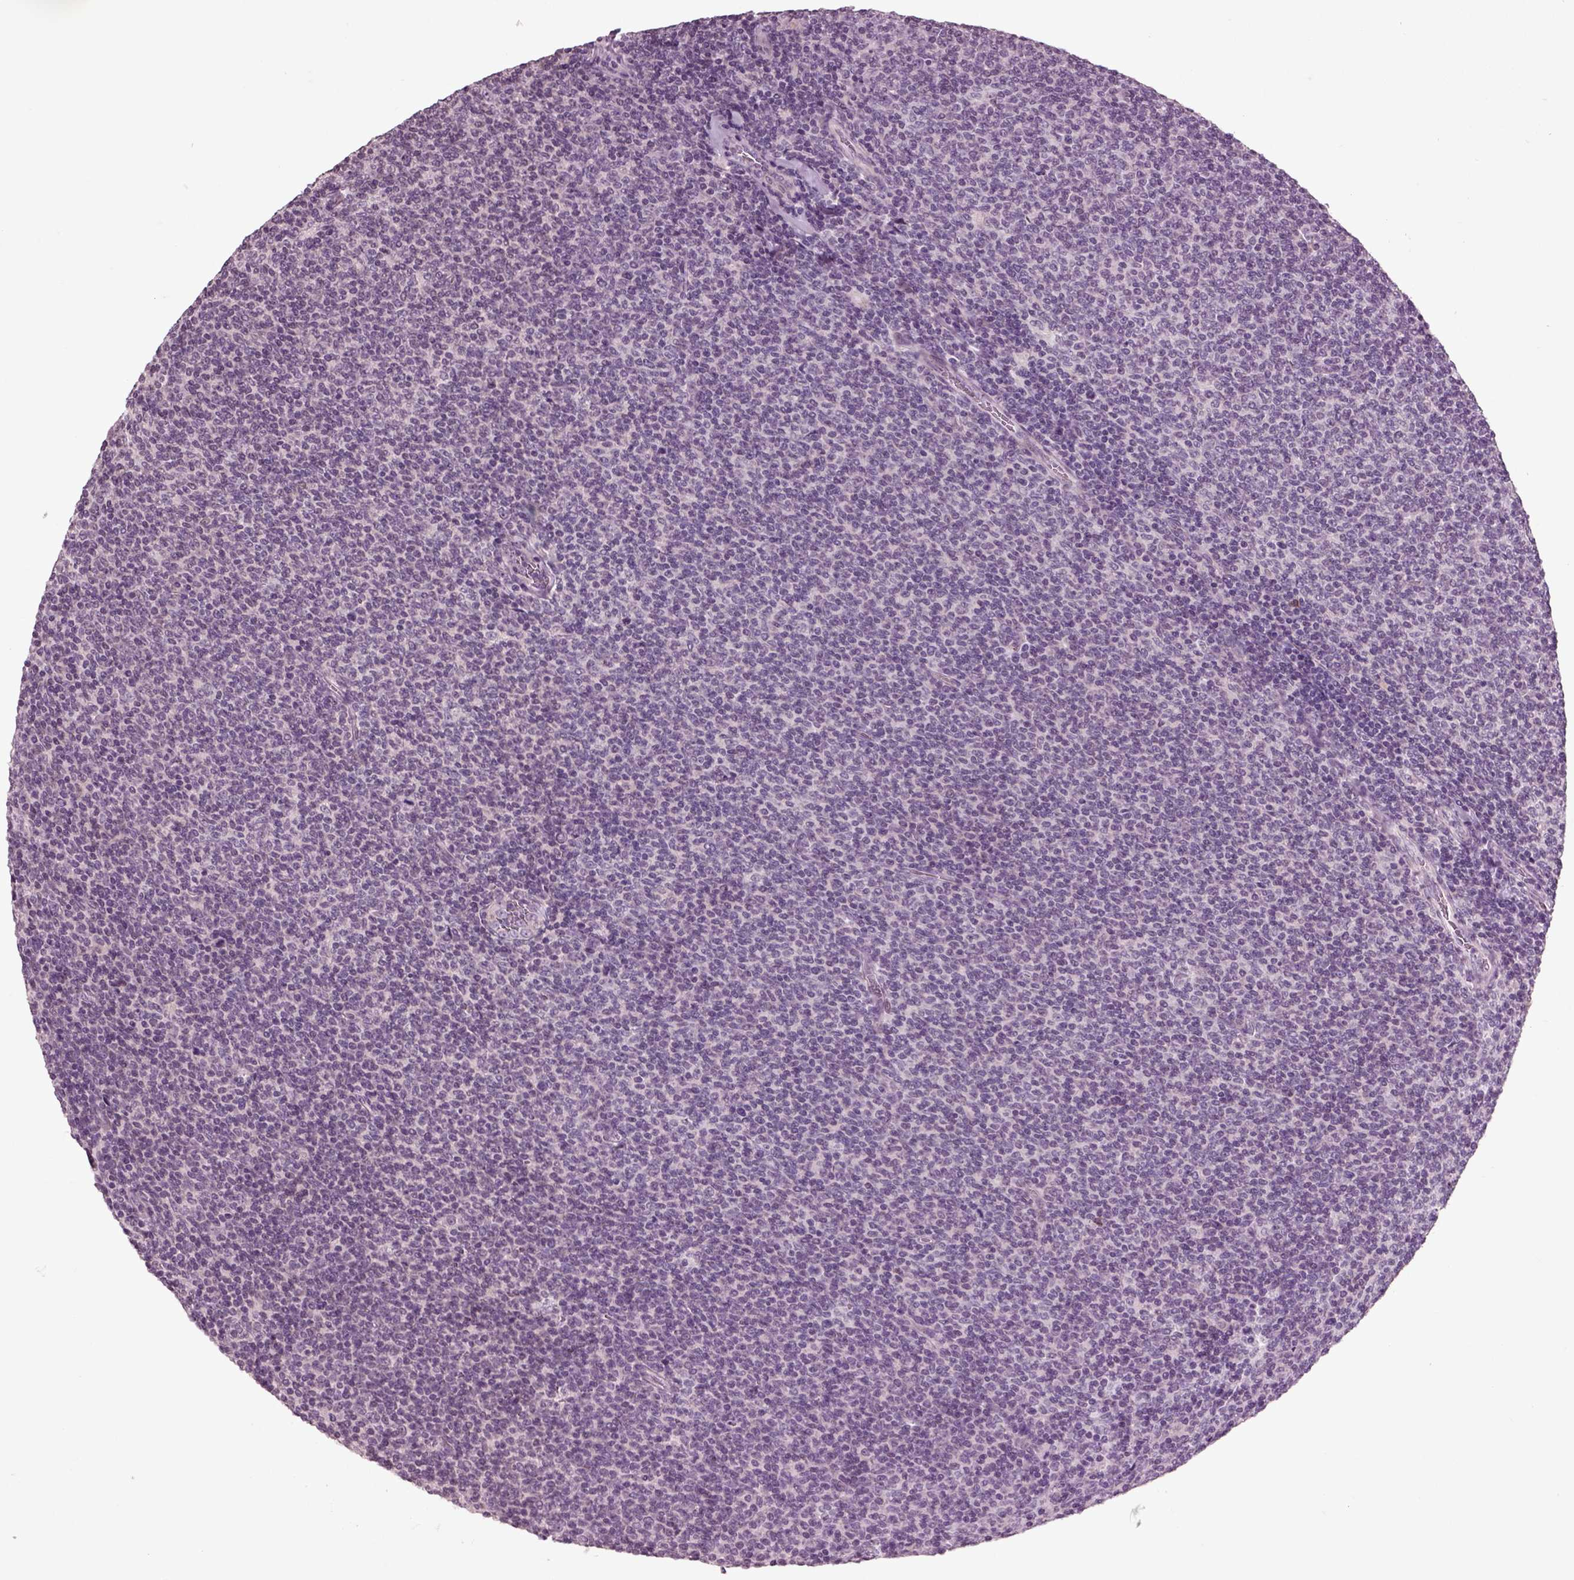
{"staining": {"intensity": "negative", "quantity": "none", "location": "none"}, "tissue": "lymphoma", "cell_type": "Tumor cells", "image_type": "cancer", "snomed": [{"axis": "morphology", "description": "Malignant lymphoma, non-Hodgkin's type, Low grade"}, {"axis": "topography", "description": "Lymph node"}], "caption": "A high-resolution photomicrograph shows IHC staining of low-grade malignant lymphoma, non-Hodgkin's type, which reveals no significant staining in tumor cells.", "gene": "CHGB", "patient": {"sex": "male", "age": 52}}